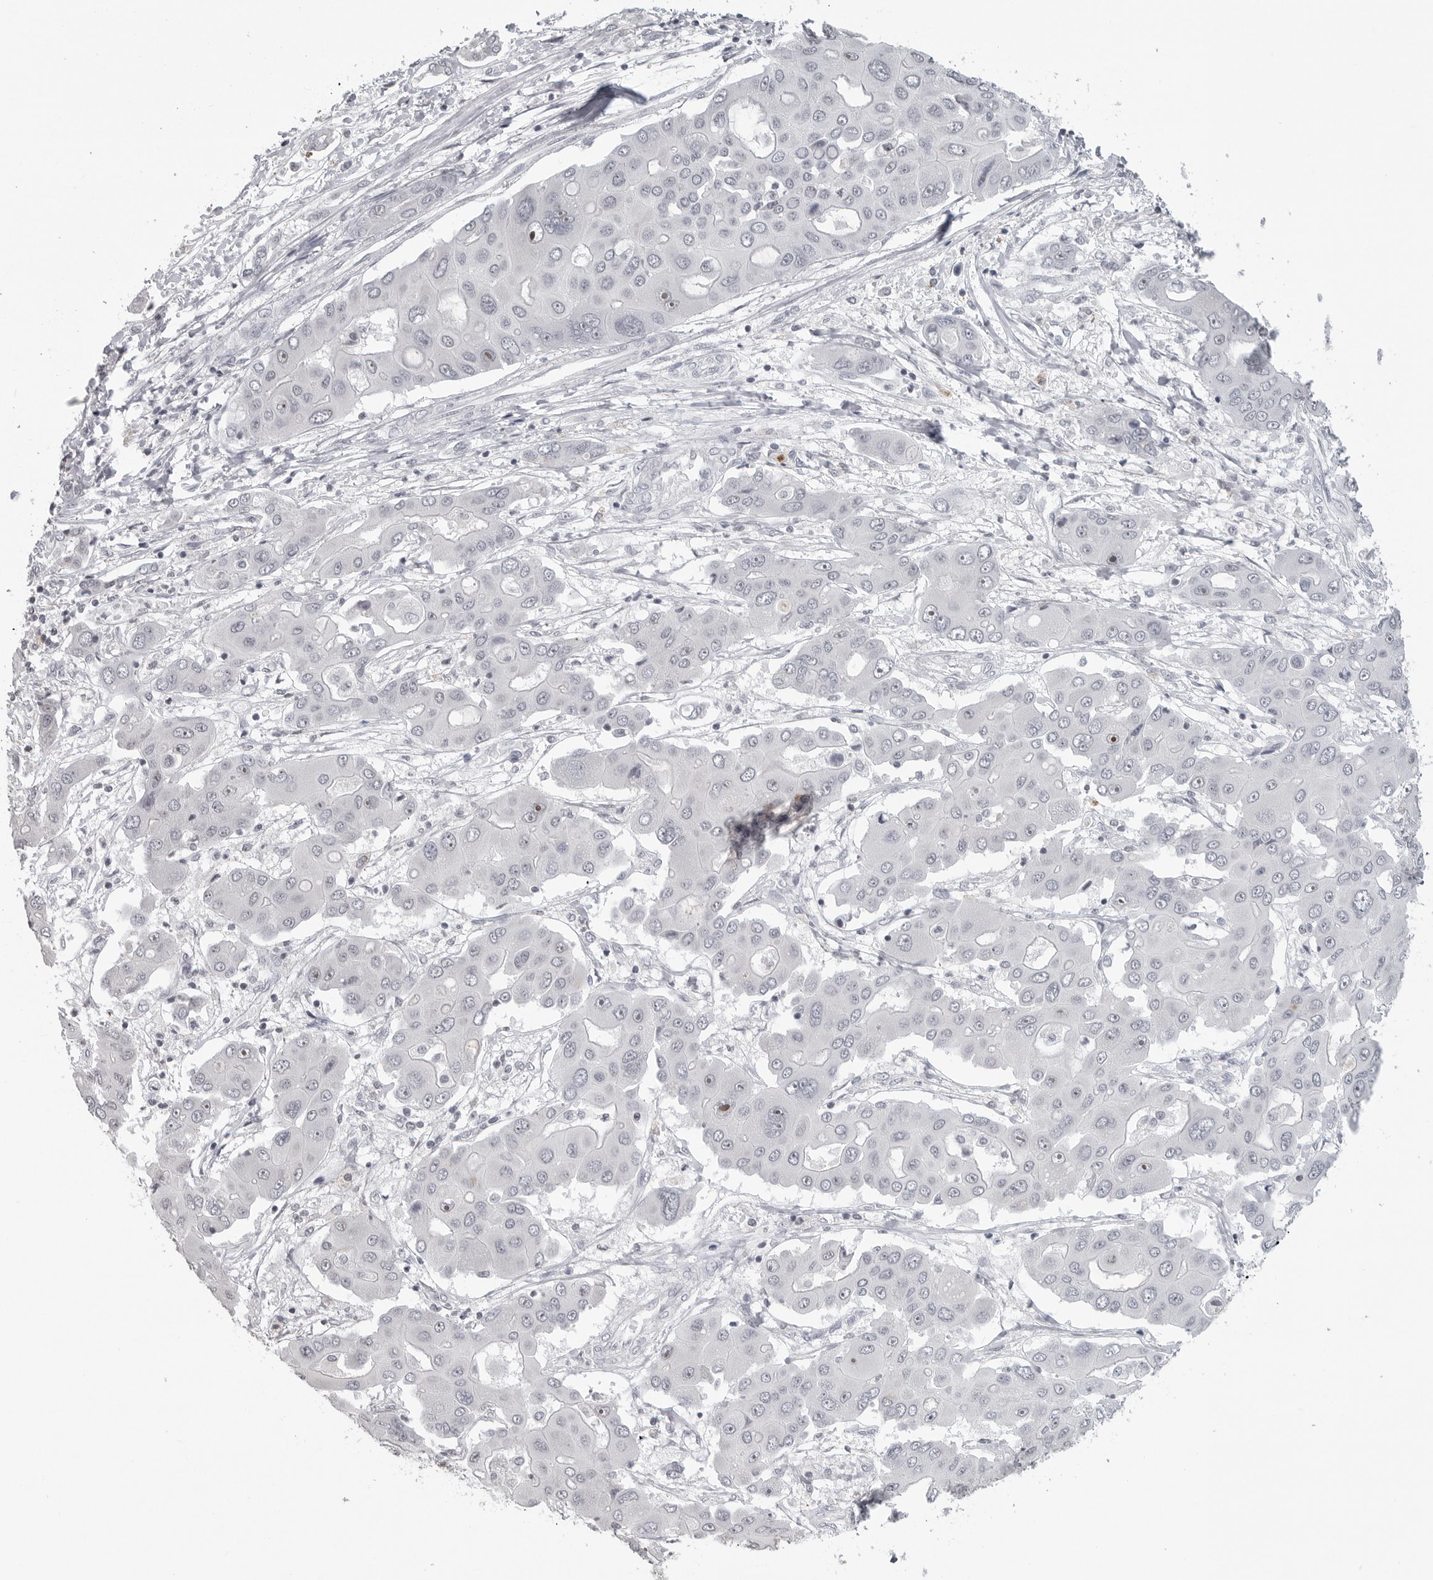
{"staining": {"intensity": "moderate", "quantity": "<25%", "location": "nuclear"}, "tissue": "liver cancer", "cell_type": "Tumor cells", "image_type": "cancer", "snomed": [{"axis": "morphology", "description": "Cholangiocarcinoma"}, {"axis": "topography", "description": "Liver"}], "caption": "This micrograph shows IHC staining of liver cancer (cholangiocarcinoma), with low moderate nuclear positivity in approximately <25% of tumor cells.", "gene": "DDX54", "patient": {"sex": "male", "age": 67}}